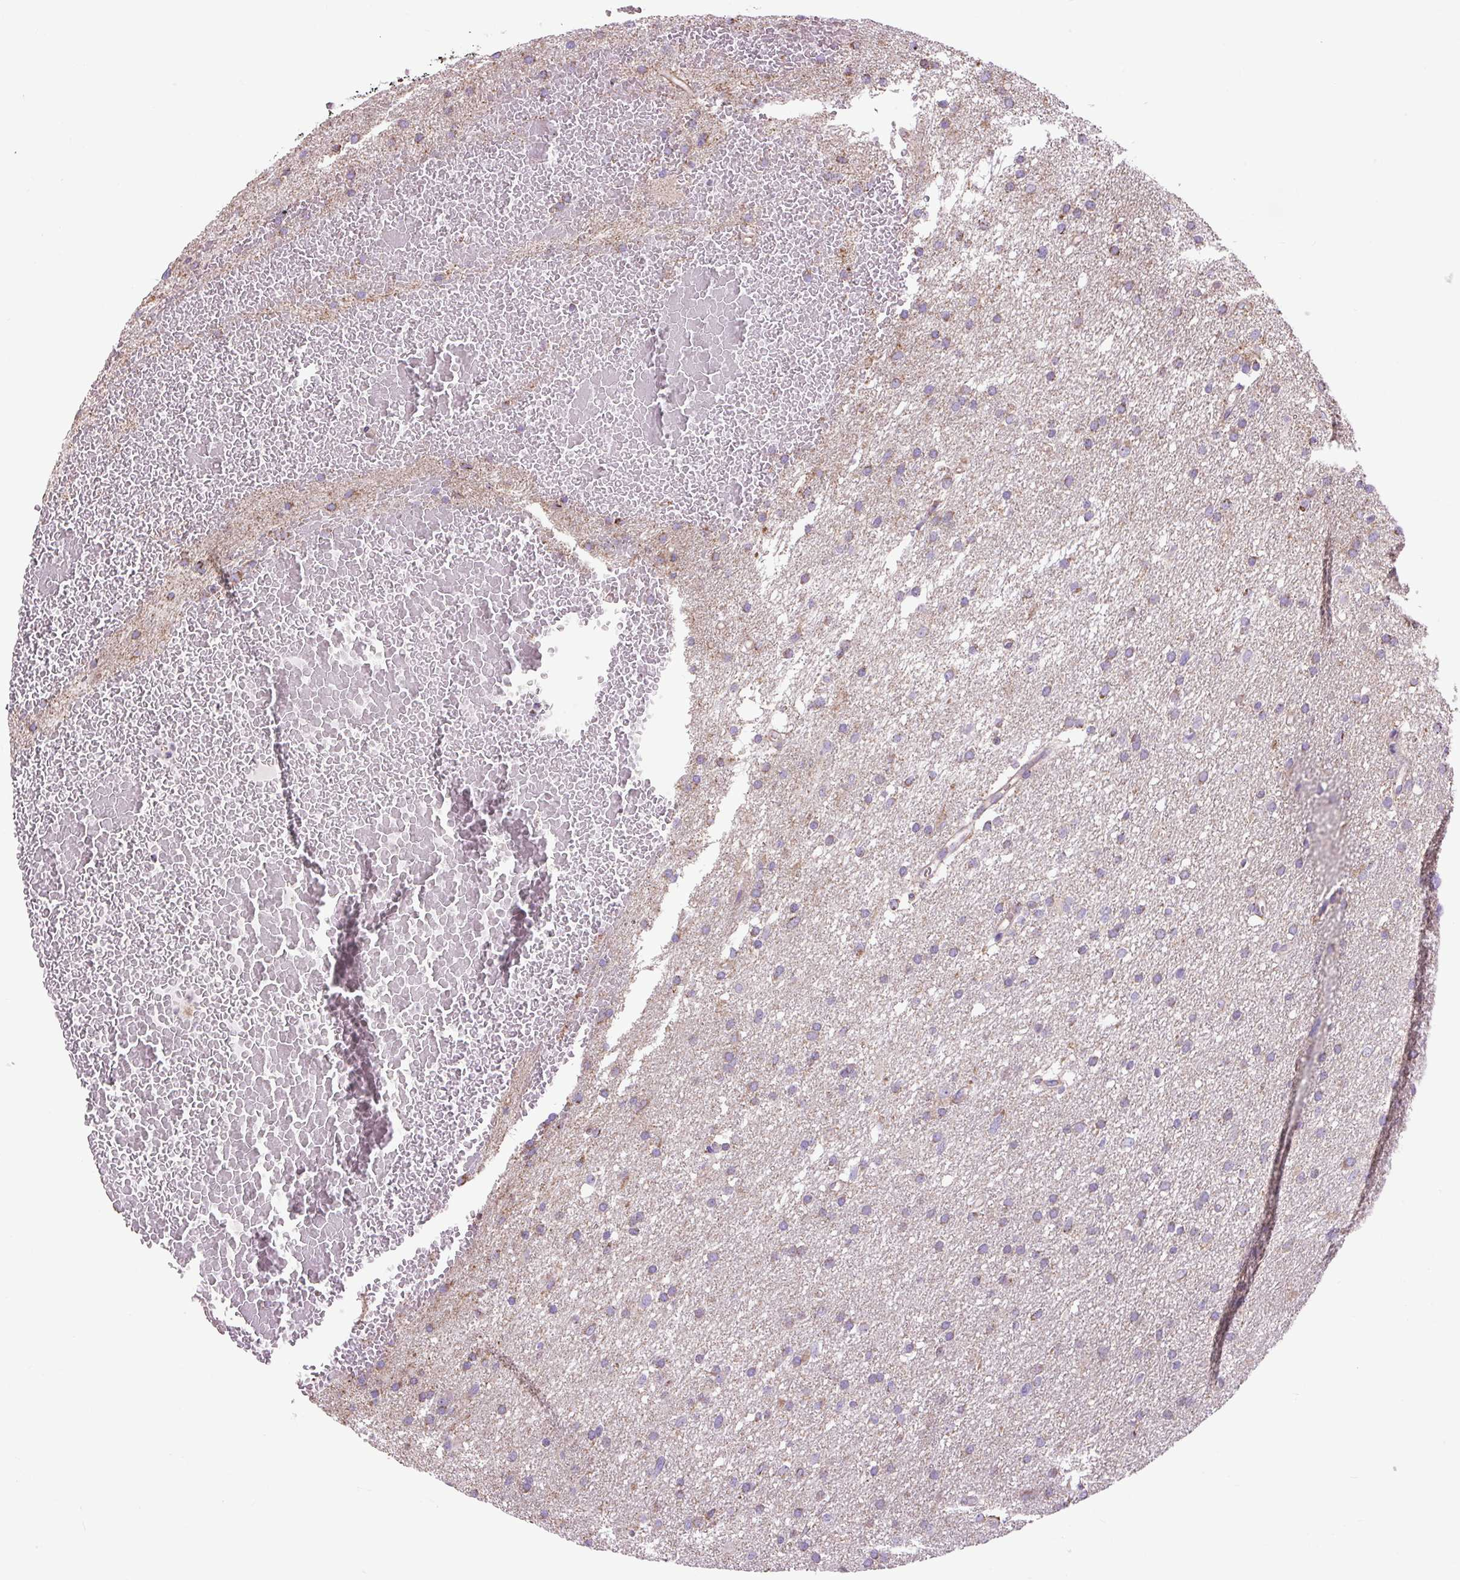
{"staining": {"intensity": "moderate", "quantity": "<25%", "location": "cytoplasmic/membranous"}, "tissue": "glioma", "cell_type": "Tumor cells", "image_type": "cancer", "snomed": [{"axis": "morphology", "description": "Glioma, malignant, High grade"}, {"axis": "topography", "description": "Cerebral cortex"}], "caption": "Glioma stained with DAB IHC reveals low levels of moderate cytoplasmic/membranous expression in about <25% of tumor cells.", "gene": "PLCG1", "patient": {"sex": "female", "age": 36}}